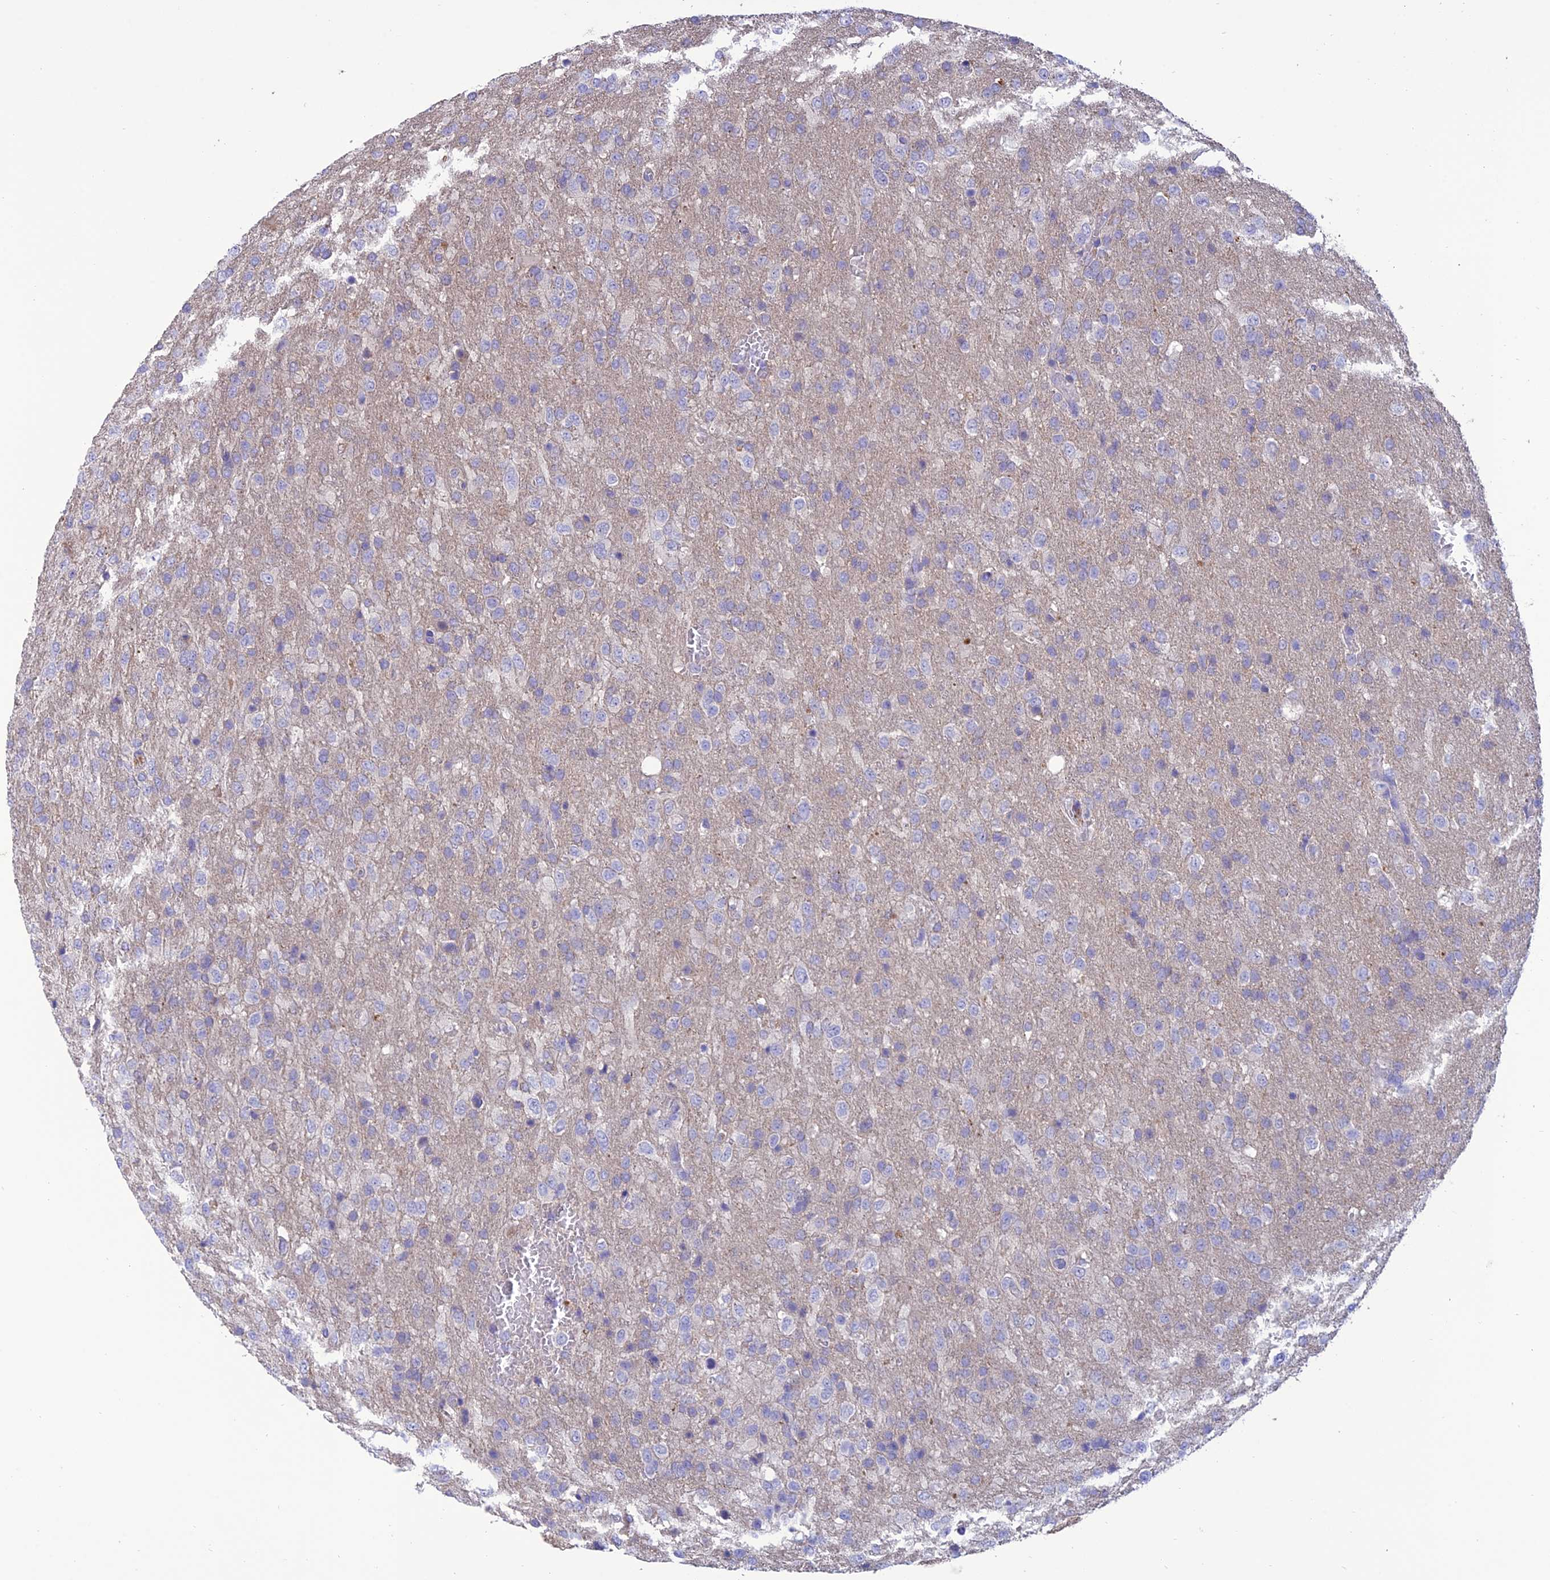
{"staining": {"intensity": "negative", "quantity": "none", "location": "none"}, "tissue": "glioma", "cell_type": "Tumor cells", "image_type": "cancer", "snomed": [{"axis": "morphology", "description": "Glioma, malignant, High grade"}, {"axis": "topography", "description": "Brain"}], "caption": "Immunohistochemistry histopathology image of malignant glioma (high-grade) stained for a protein (brown), which shows no staining in tumor cells. The staining was performed using DAB to visualize the protein expression in brown, while the nuclei were stained in blue with hematoxylin (Magnification: 20x).", "gene": "SFT2D2", "patient": {"sex": "female", "age": 74}}